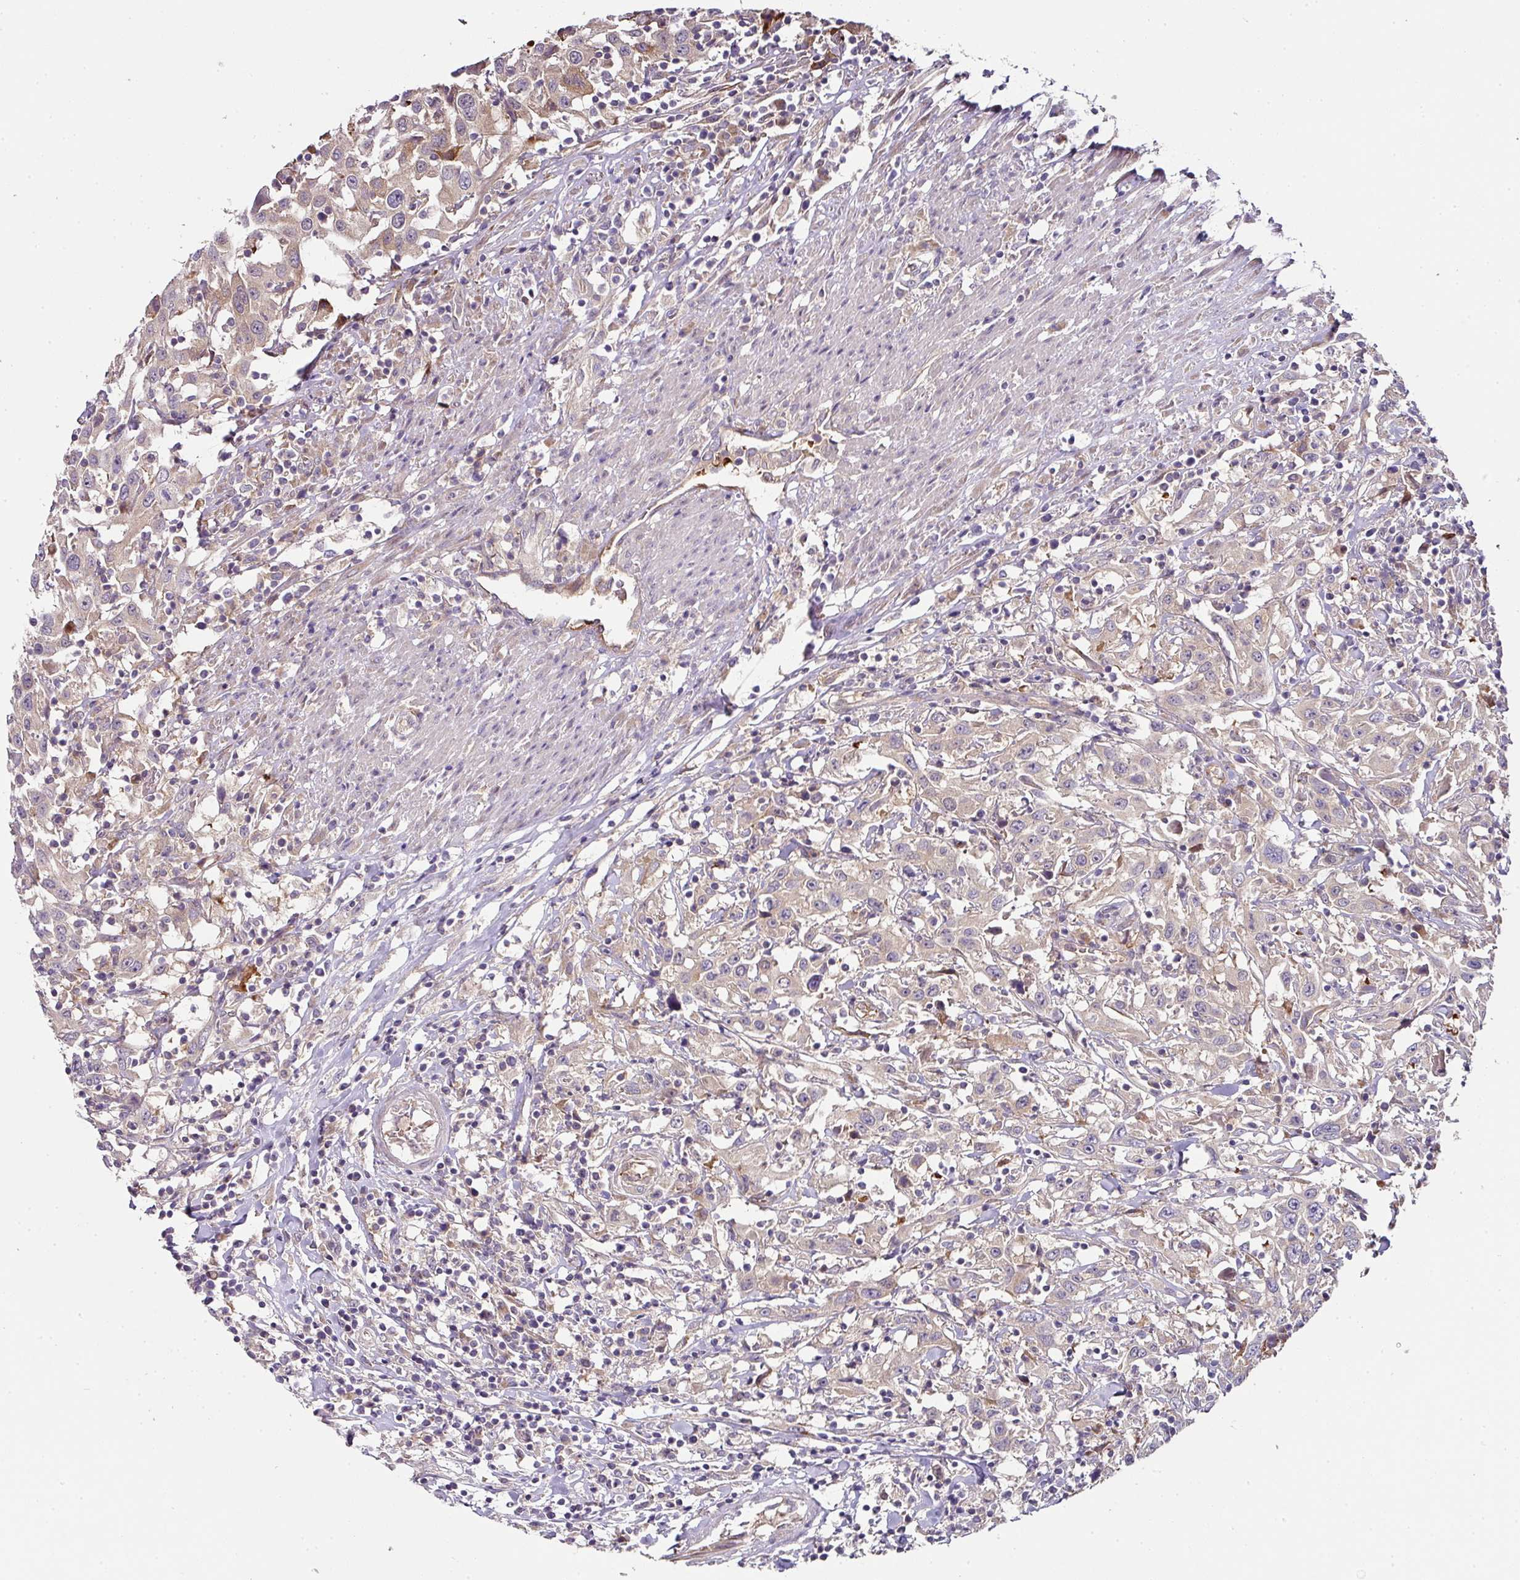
{"staining": {"intensity": "weak", "quantity": "25%-75%", "location": "cytoplasmic/membranous"}, "tissue": "urothelial cancer", "cell_type": "Tumor cells", "image_type": "cancer", "snomed": [{"axis": "morphology", "description": "Urothelial carcinoma, High grade"}, {"axis": "topography", "description": "Urinary bladder"}], "caption": "Immunohistochemical staining of human urothelial cancer reveals low levels of weak cytoplasmic/membranous protein expression in approximately 25%-75% of tumor cells.", "gene": "SKIC2", "patient": {"sex": "male", "age": 61}}